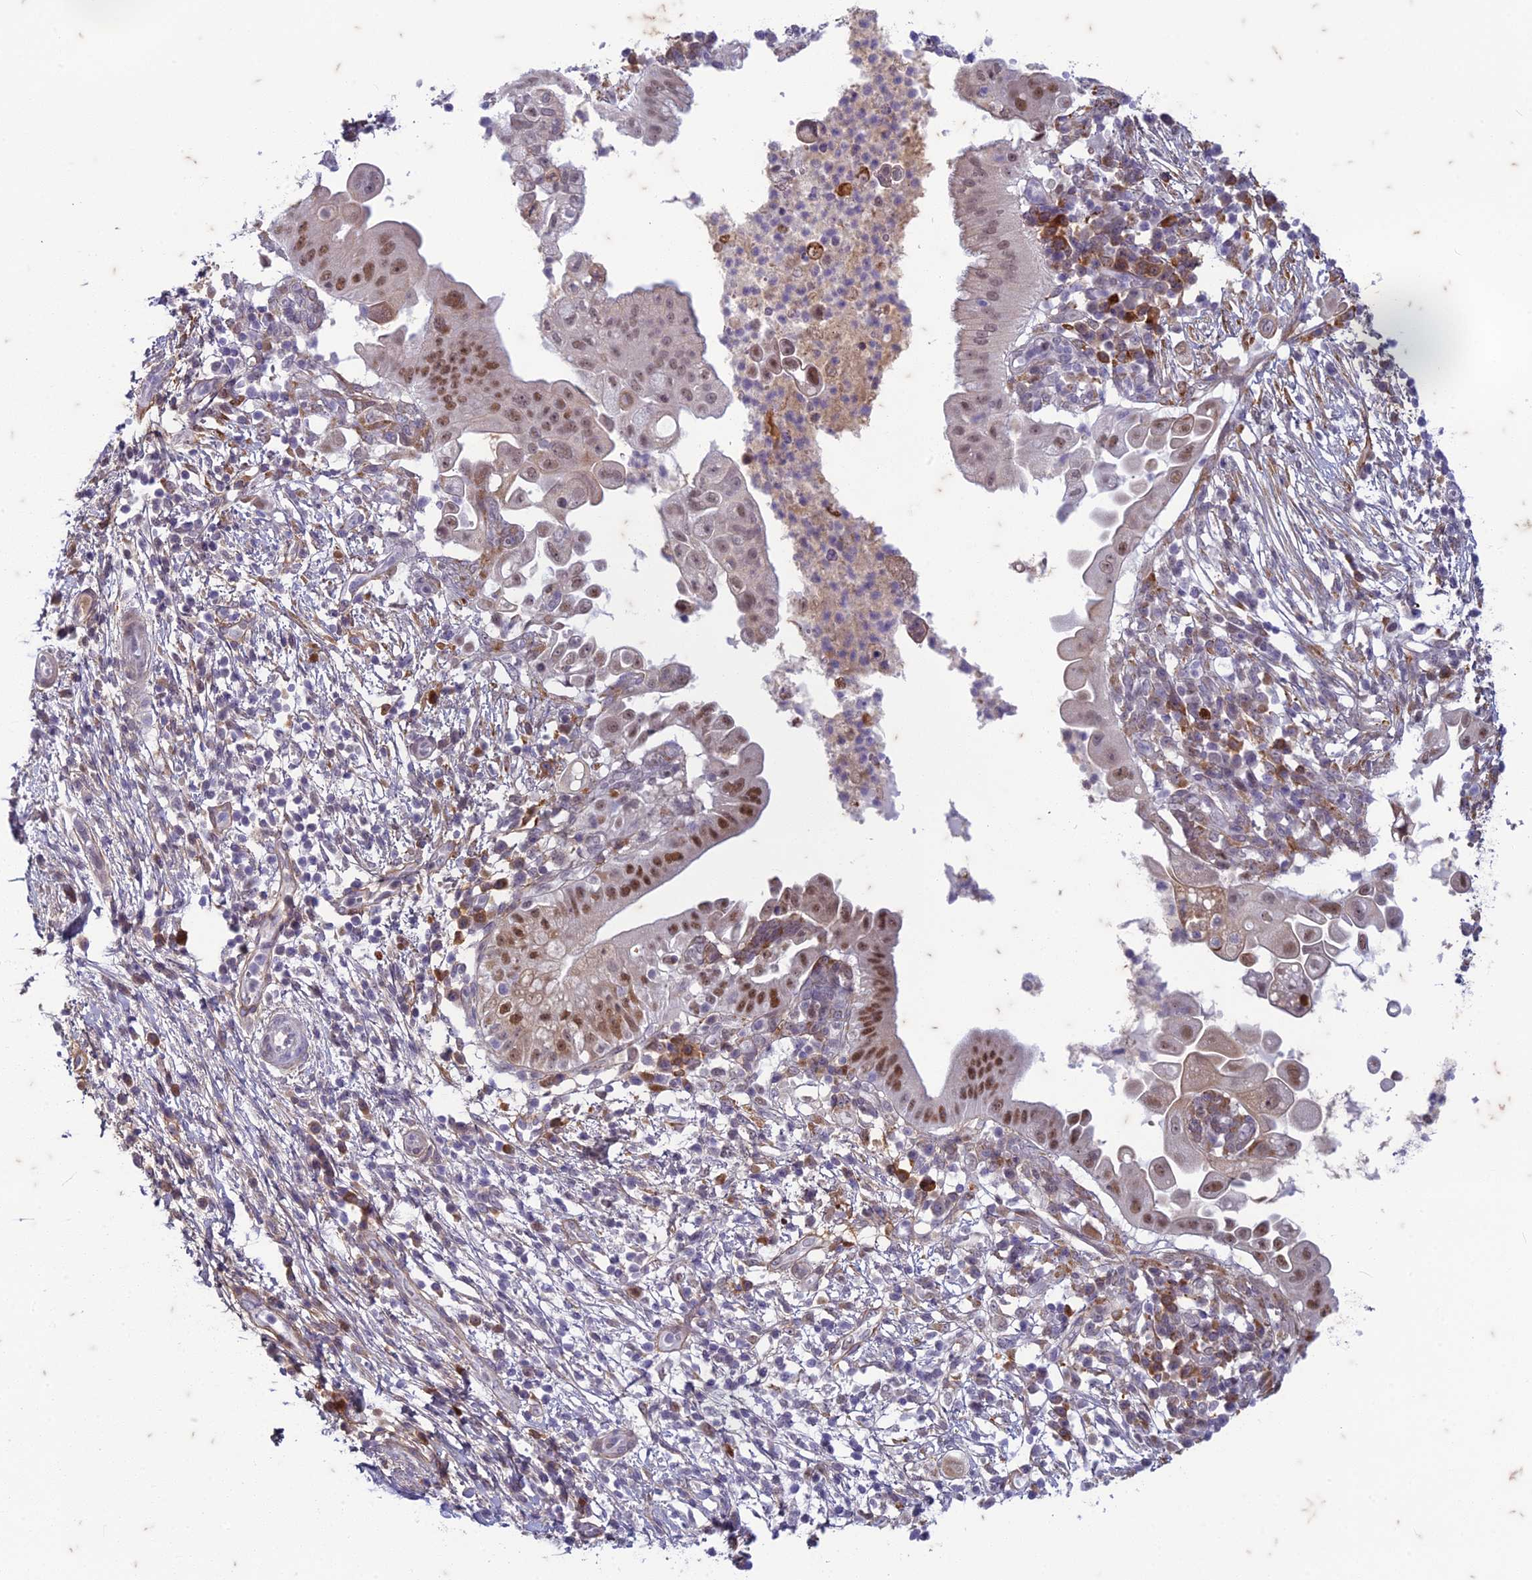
{"staining": {"intensity": "moderate", "quantity": ">75%", "location": "nuclear"}, "tissue": "pancreatic cancer", "cell_type": "Tumor cells", "image_type": "cancer", "snomed": [{"axis": "morphology", "description": "Adenocarcinoma, NOS"}, {"axis": "topography", "description": "Pancreas"}], "caption": "An IHC micrograph of tumor tissue is shown. Protein staining in brown shows moderate nuclear positivity in pancreatic cancer within tumor cells.", "gene": "PABPN1L", "patient": {"sex": "male", "age": 68}}